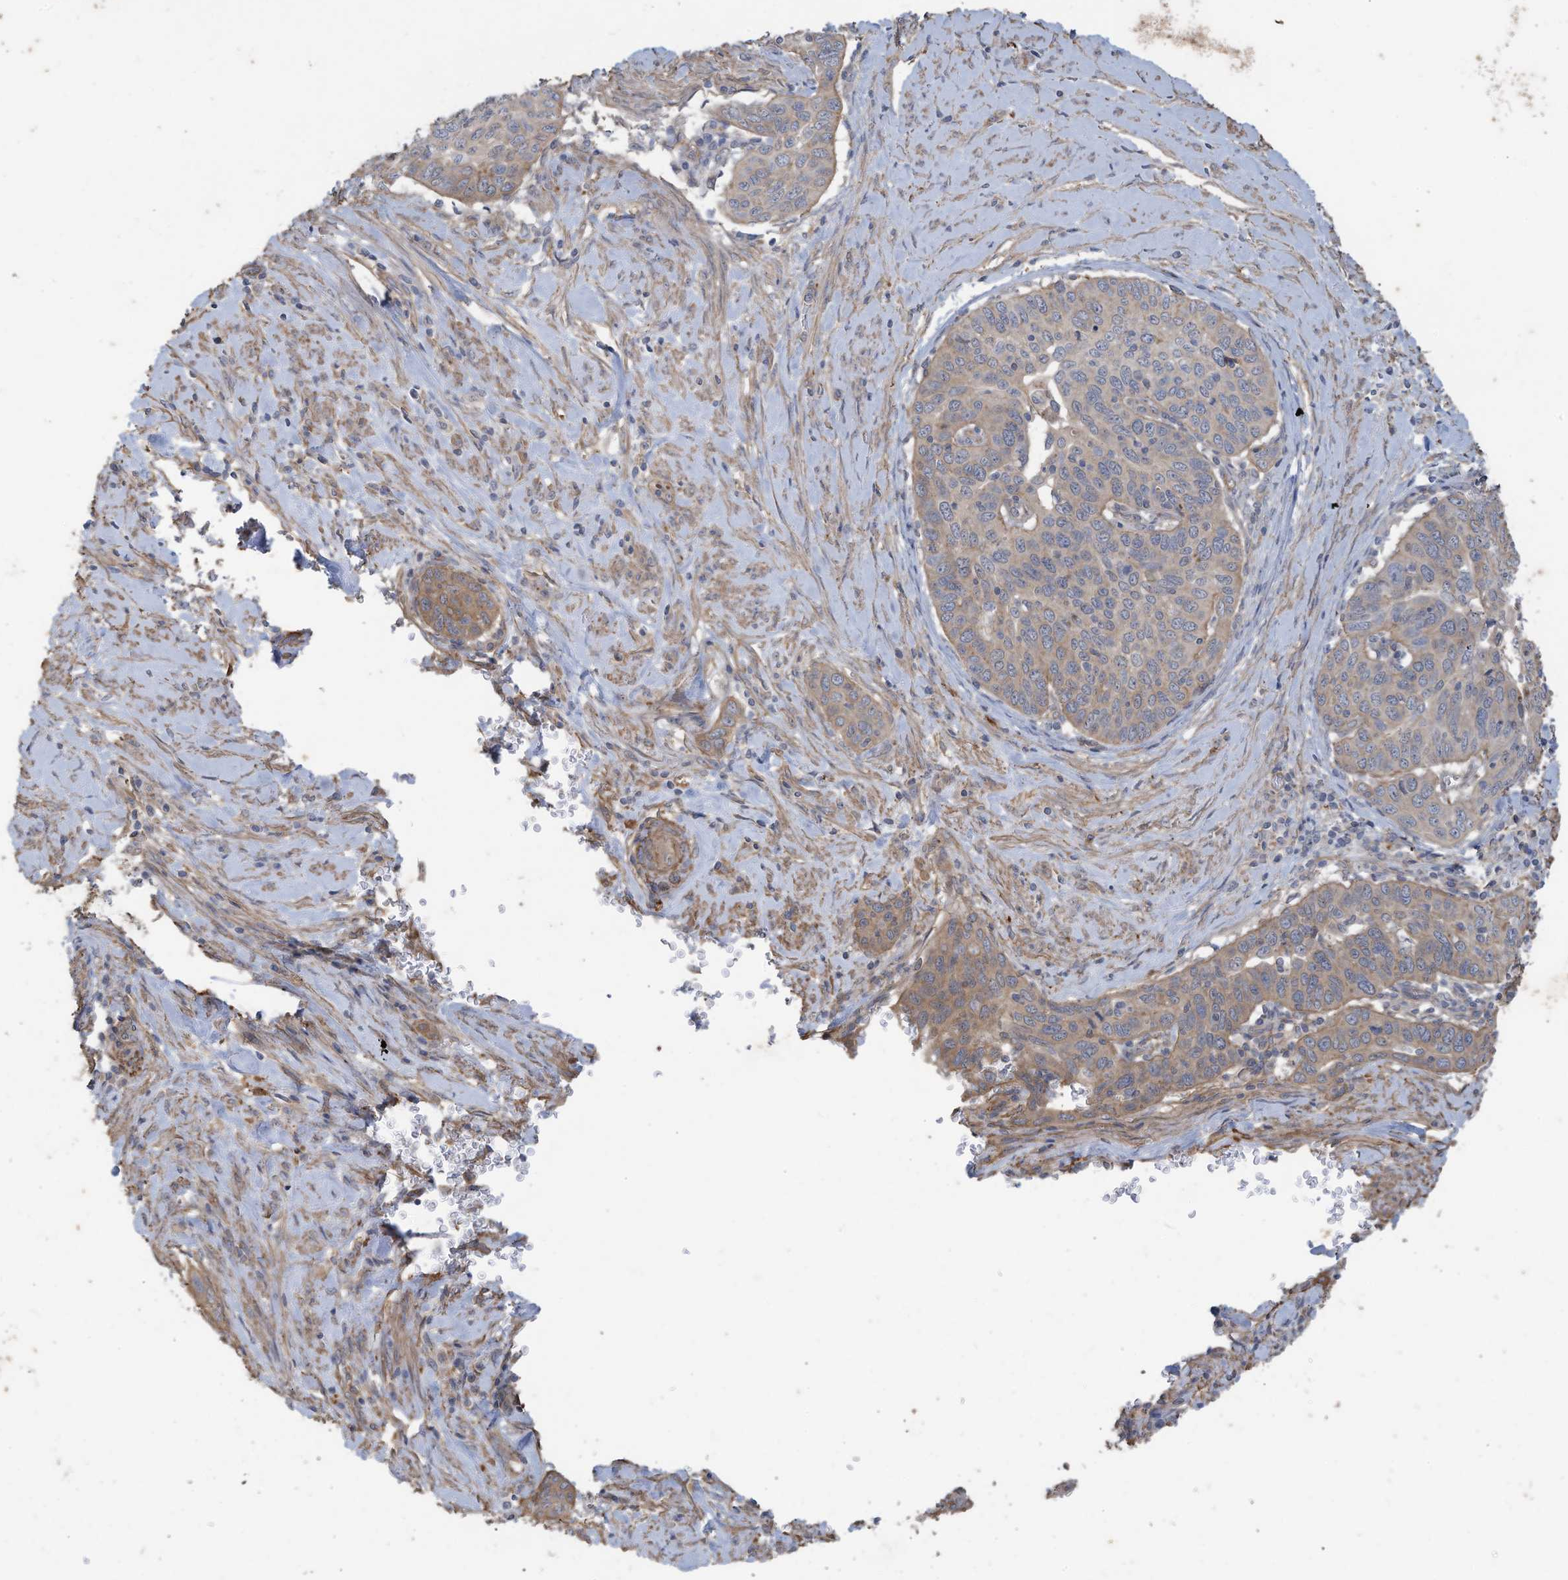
{"staining": {"intensity": "weak", "quantity": "25%-75%", "location": "cytoplasmic/membranous"}, "tissue": "cervical cancer", "cell_type": "Tumor cells", "image_type": "cancer", "snomed": [{"axis": "morphology", "description": "Squamous cell carcinoma, NOS"}, {"axis": "topography", "description": "Cervix"}], "caption": "An IHC image of tumor tissue is shown. Protein staining in brown highlights weak cytoplasmic/membranous positivity in cervical cancer within tumor cells.", "gene": "SLC17A7", "patient": {"sex": "female", "age": 60}}